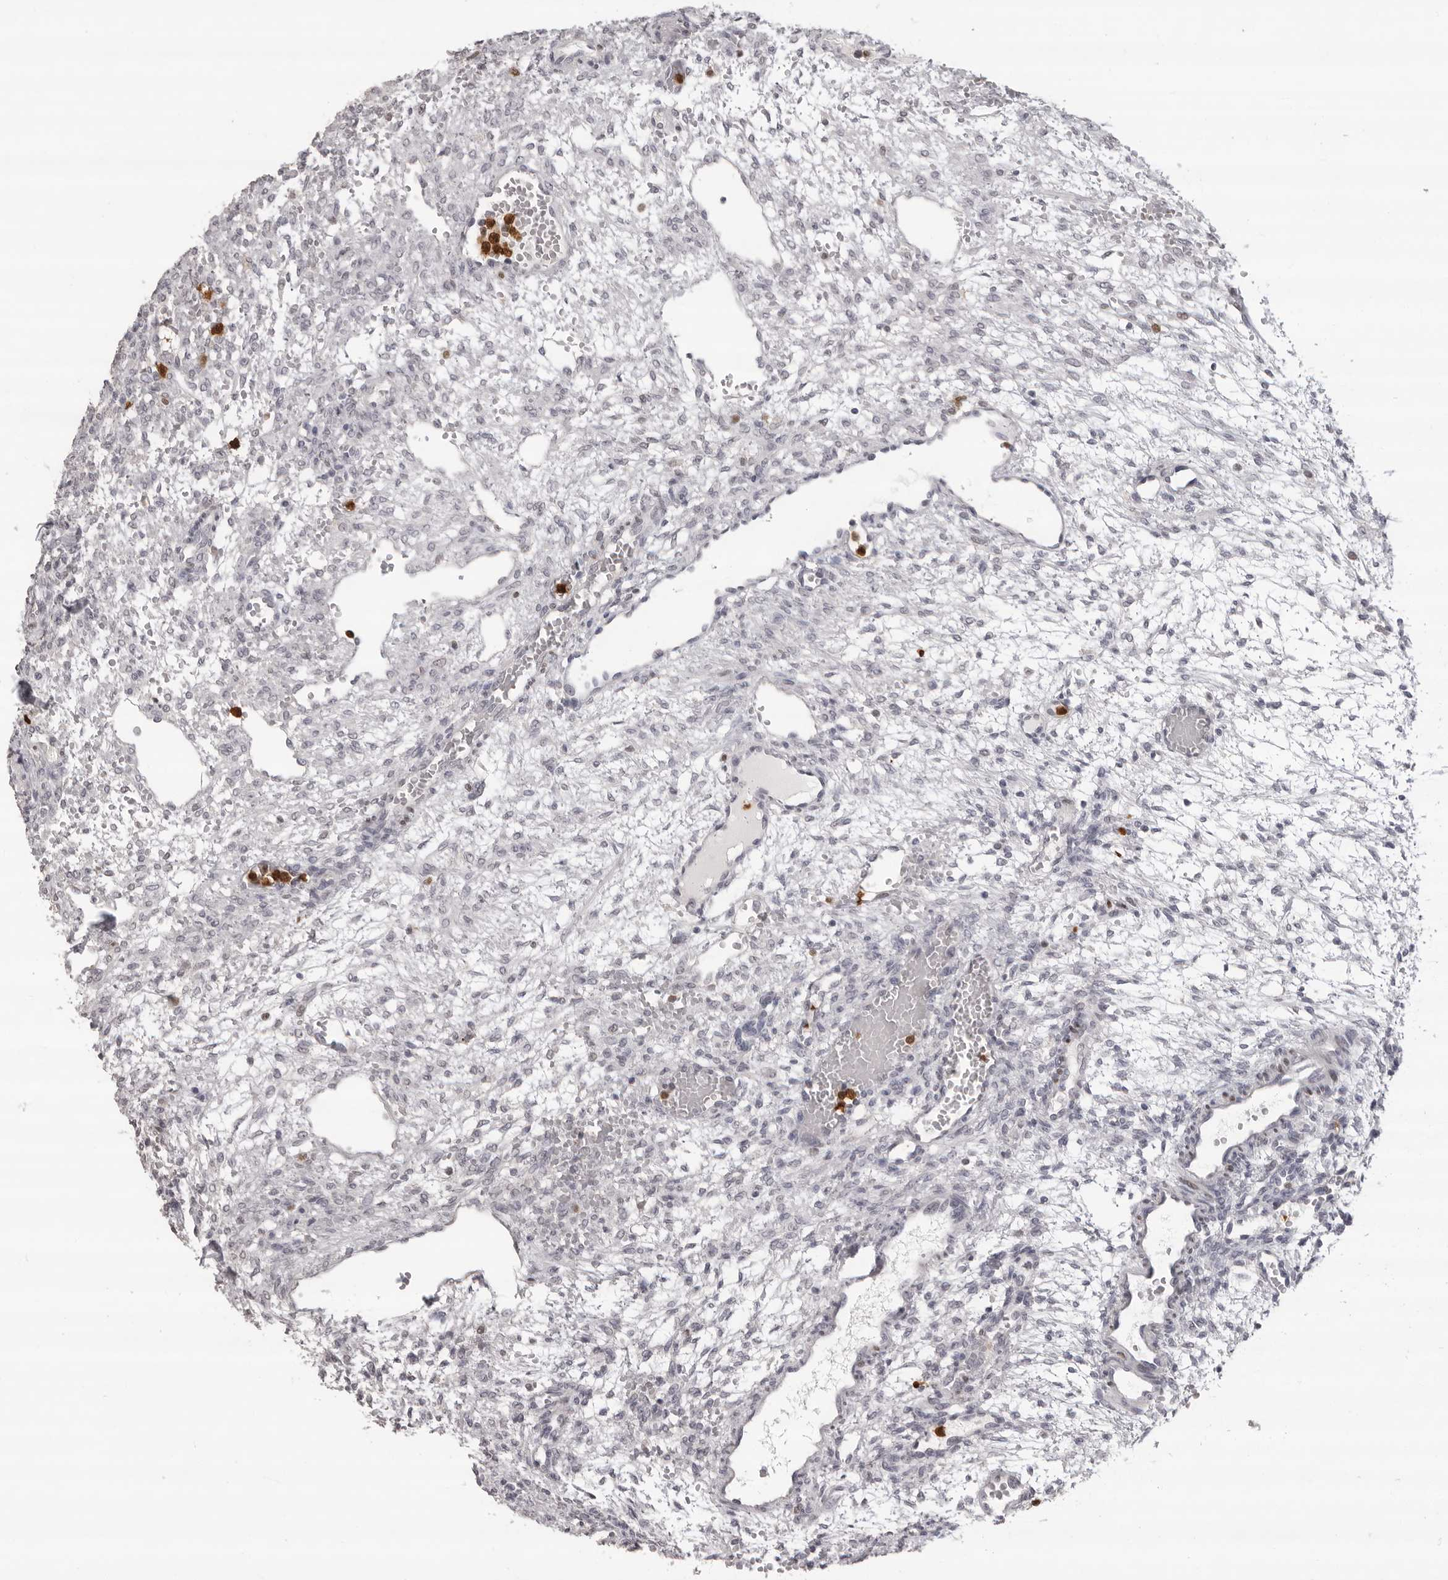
{"staining": {"intensity": "negative", "quantity": "none", "location": "none"}, "tissue": "ovary", "cell_type": "Ovarian stroma cells", "image_type": "normal", "snomed": [{"axis": "morphology", "description": "Normal tissue, NOS"}, {"axis": "topography", "description": "Ovary"}], "caption": "Immunohistochemical staining of benign ovary reveals no significant positivity in ovarian stroma cells. (Brightfield microscopy of DAB (3,3'-diaminobenzidine) IHC at high magnification).", "gene": "IL31", "patient": {"sex": "female", "age": 34}}